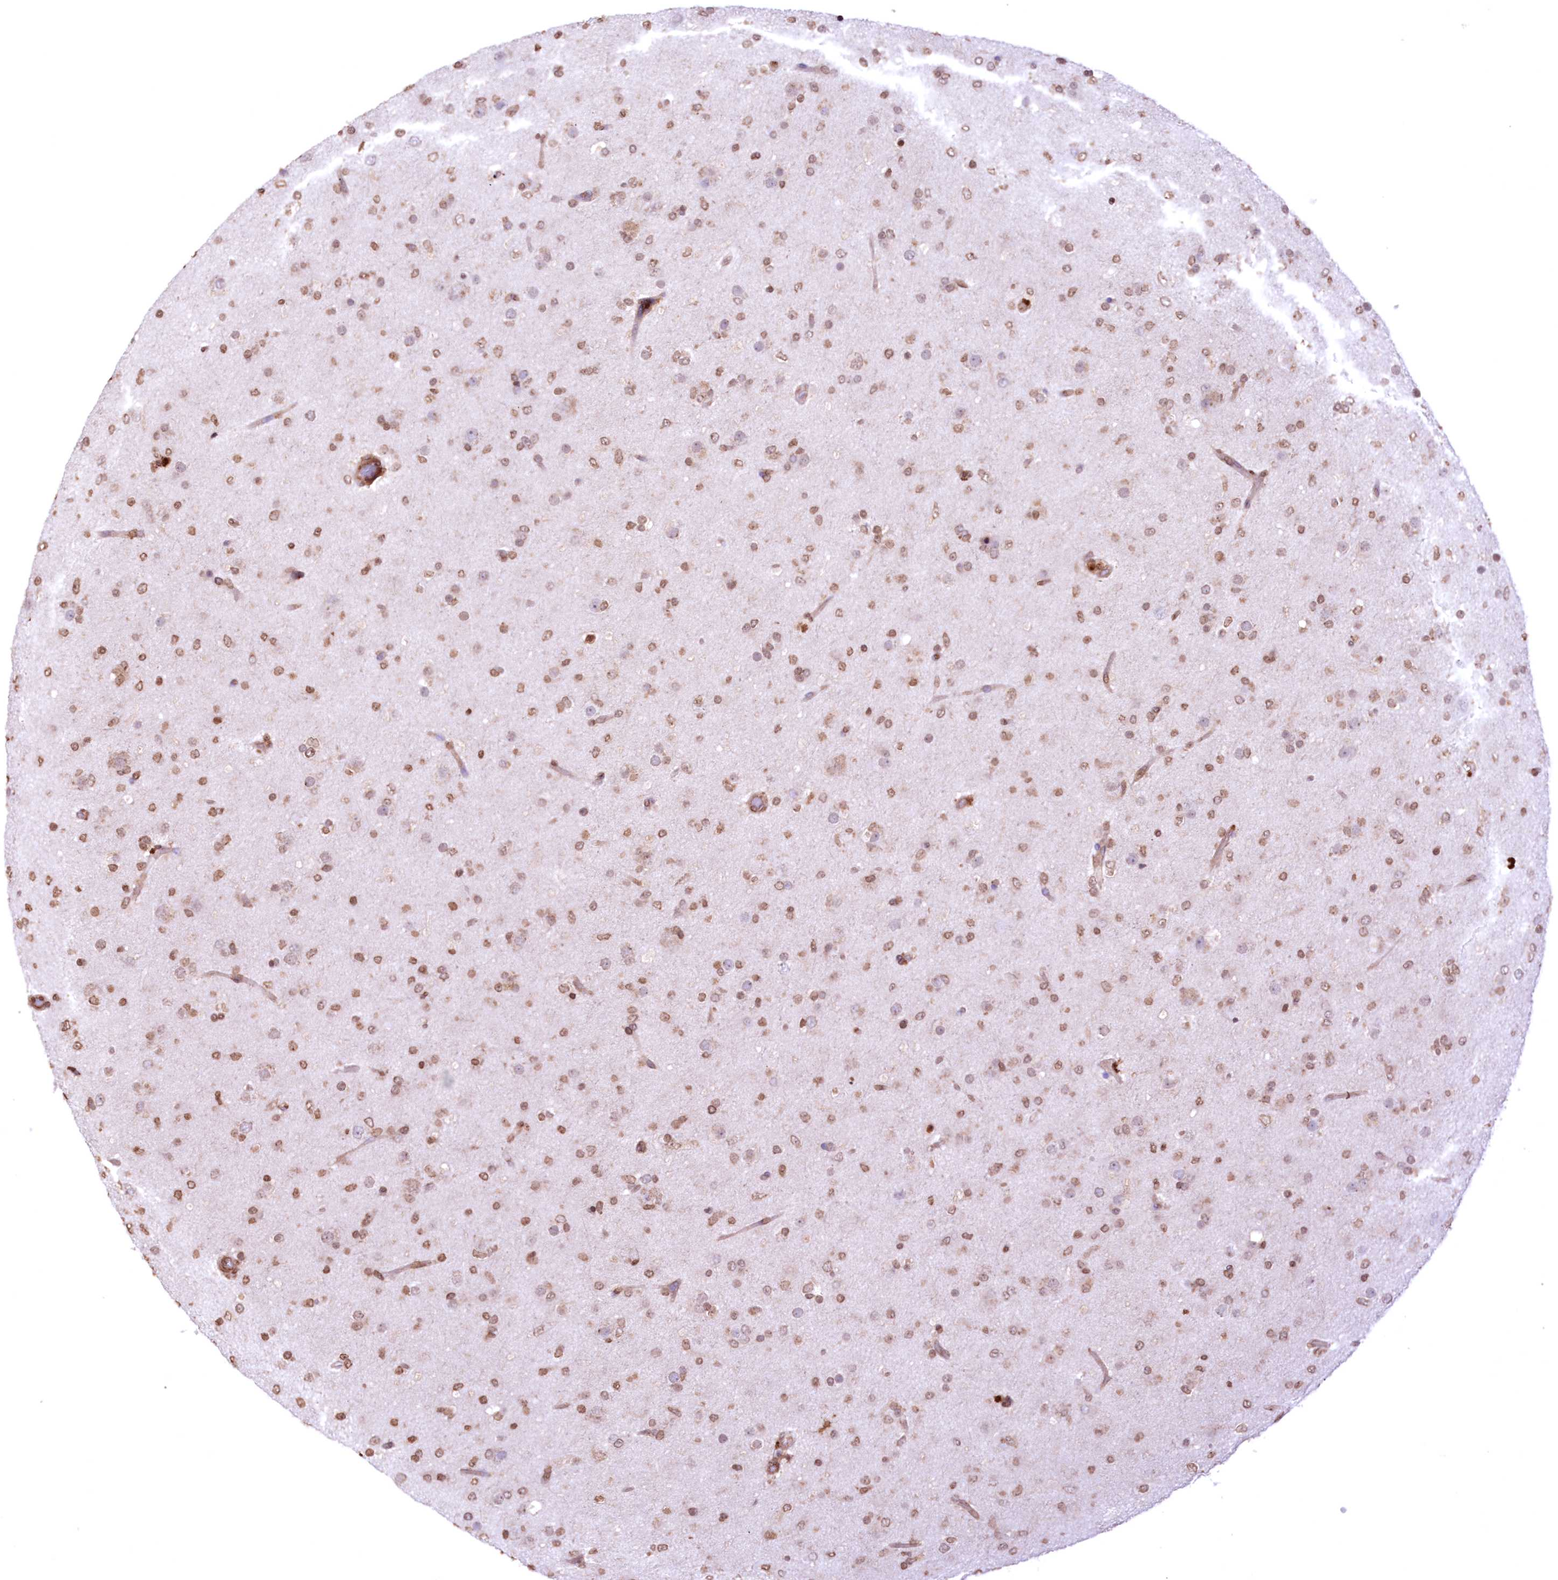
{"staining": {"intensity": "moderate", "quantity": ">75%", "location": "nuclear"}, "tissue": "glioma", "cell_type": "Tumor cells", "image_type": "cancer", "snomed": [{"axis": "morphology", "description": "Glioma, malignant, Low grade"}, {"axis": "topography", "description": "Brain"}], "caption": "Immunohistochemical staining of malignant glioma (low-grade) exhibits moderate nuclear protein positivity in approximately >75% of tumor cells. (IHC, brightfield microscopy, high magnification).", "gene": "FCHO2", "patient": {"sex": "male", "age": 65}}